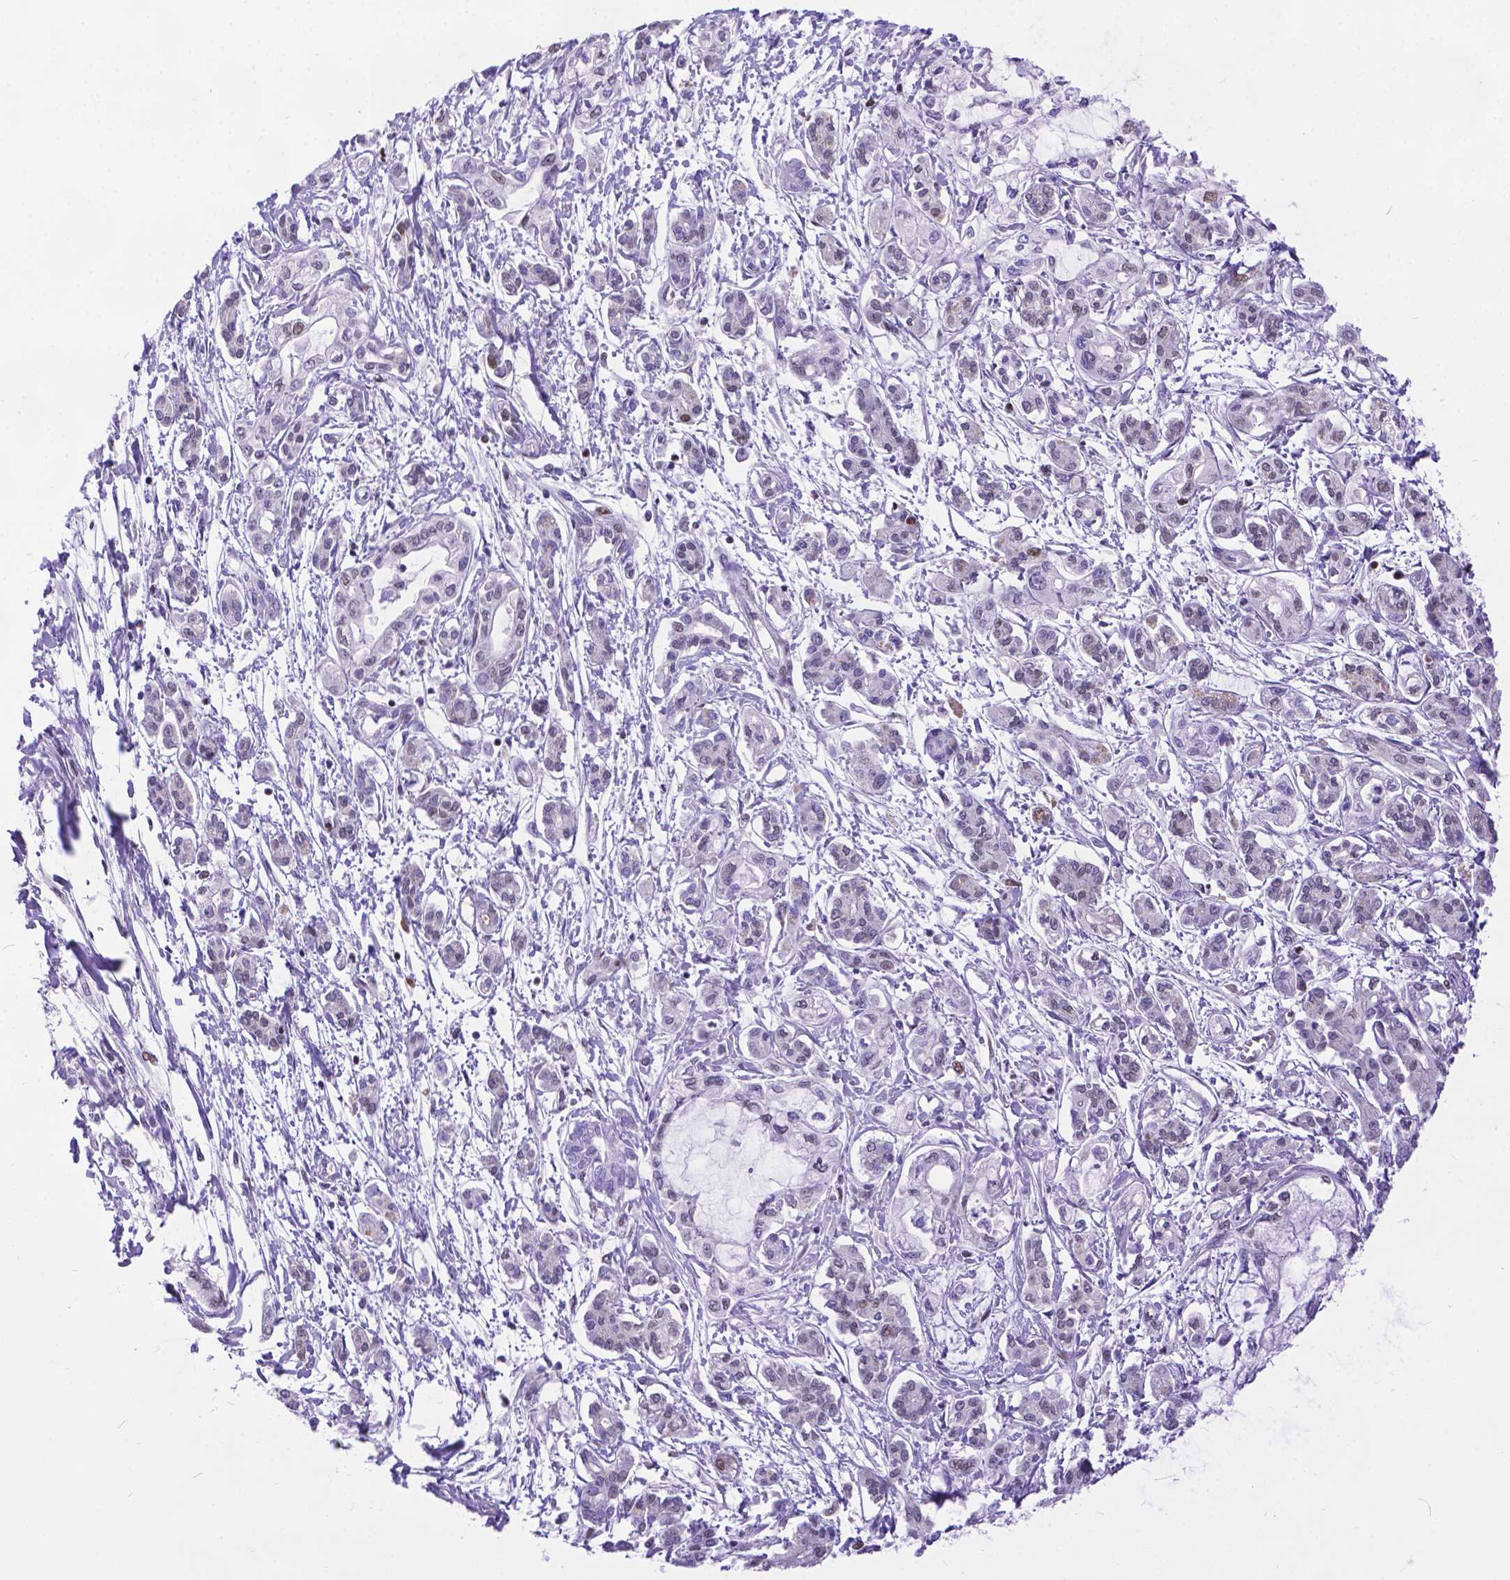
{"staining": {"intensity": "weak", "quantity": "<25%", "location": "nuclear"}, "tissue": "pancreatic cancer", "cell_type": "Tumor cells", "image_type": "cancer", "snomed": [{"axis": "morphology", "description": "Adenocarcinoma, NOS"}, {"axis": "topography", "description": "Pancreas"}], "caption": "Immunohistochemical staining of pancreatic cancer demonstrates no significant positivity in tumor cells.", "gene": "FAM124B", "patient": {"sex": "male", "age": 54}}